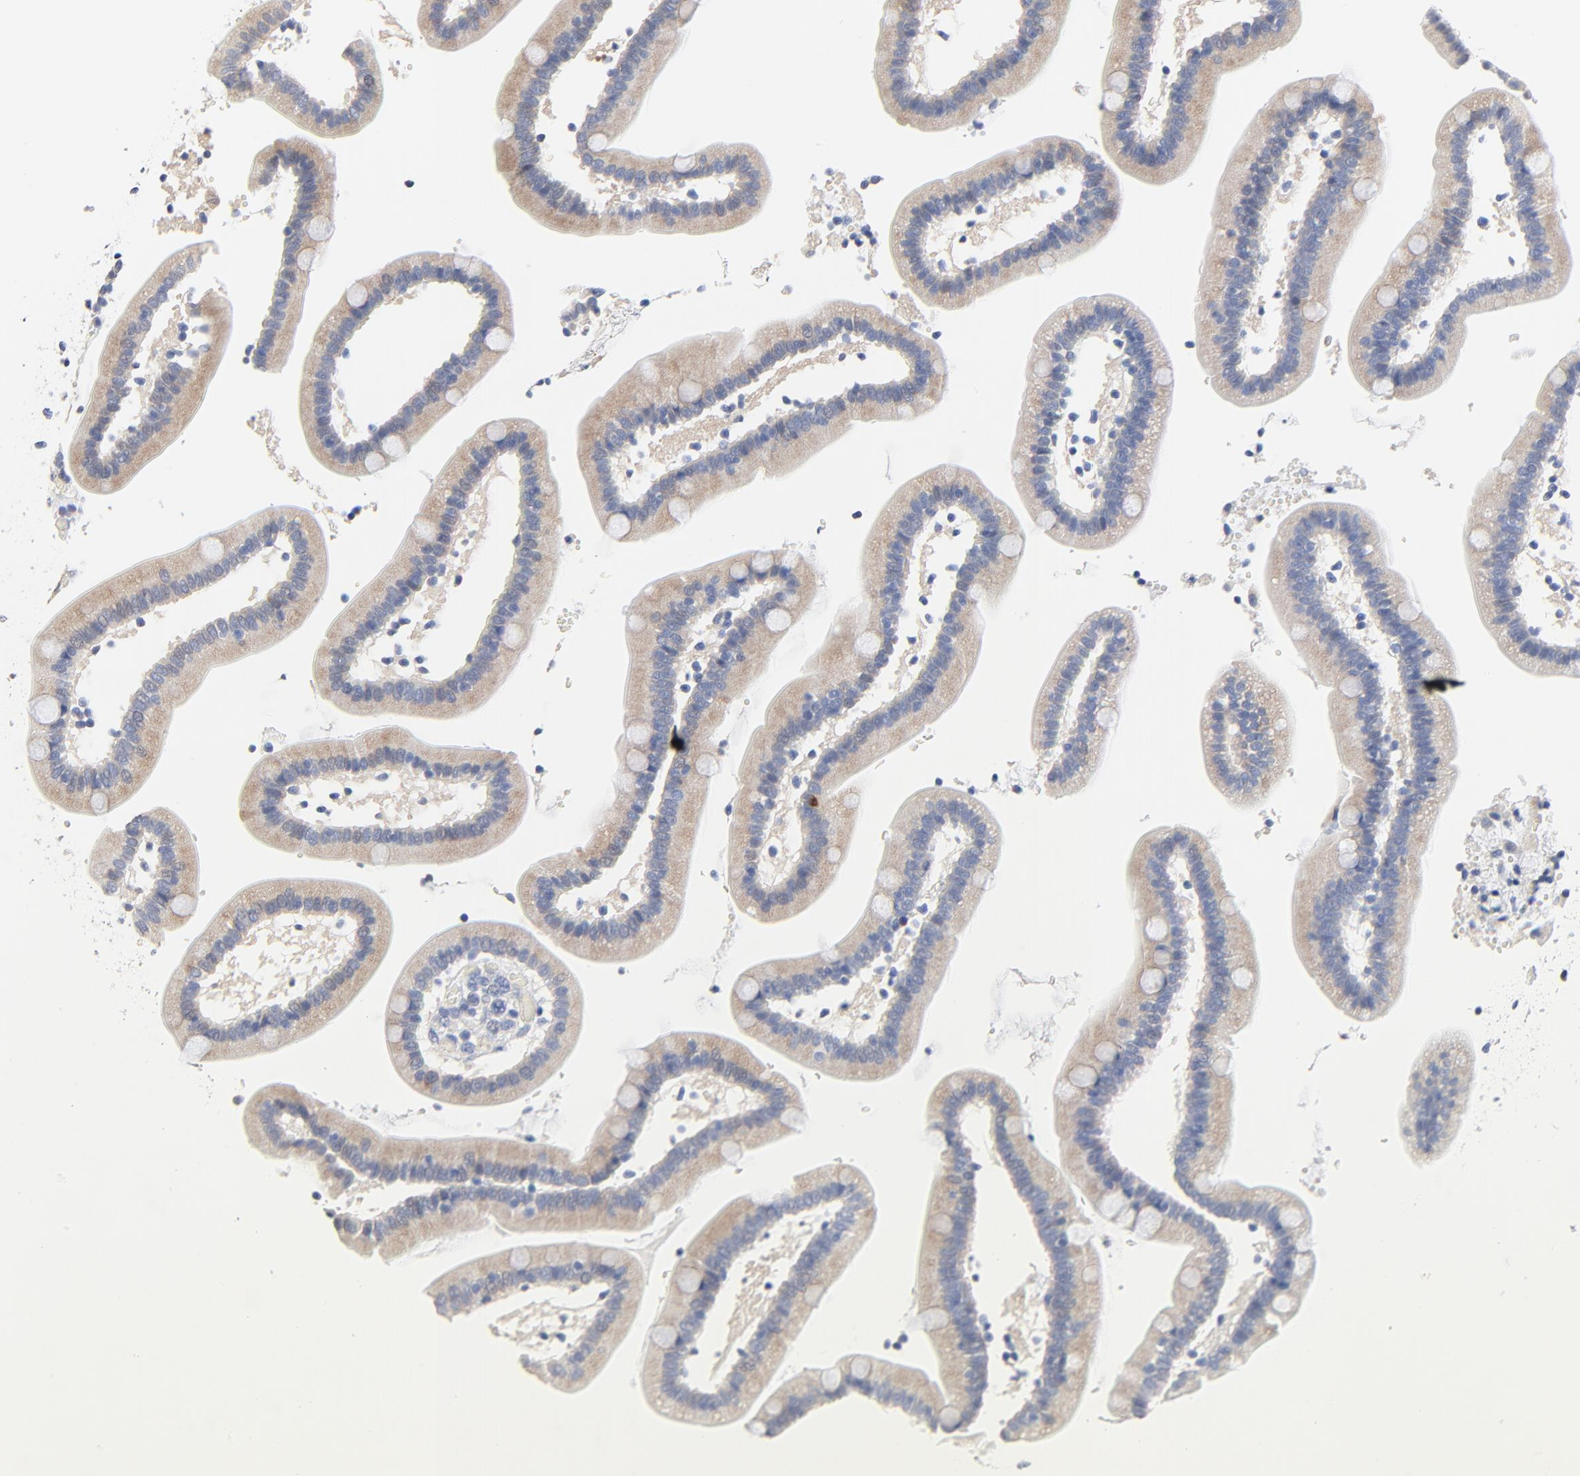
{"staining": {"intensity": "moderate", "quantity": ">75%", "location": "cytoplasmic/membranous"}, "tissue": "duodenum", "cell_type": "Glandular cells", "image_type": "normal", "snomed": [{"axis": "morphology", "description": "Normal tissue, NOS"}, {"axis": "topography", "description": "Duodenum"}], "caption": "Protein staining of unremarkable duodenum exhibits moderate cytoplasmic/membranous staining in about >75% of glandular cells.", "gene": "FBXL5", "patient": {"sex": "male", "age": 66}}